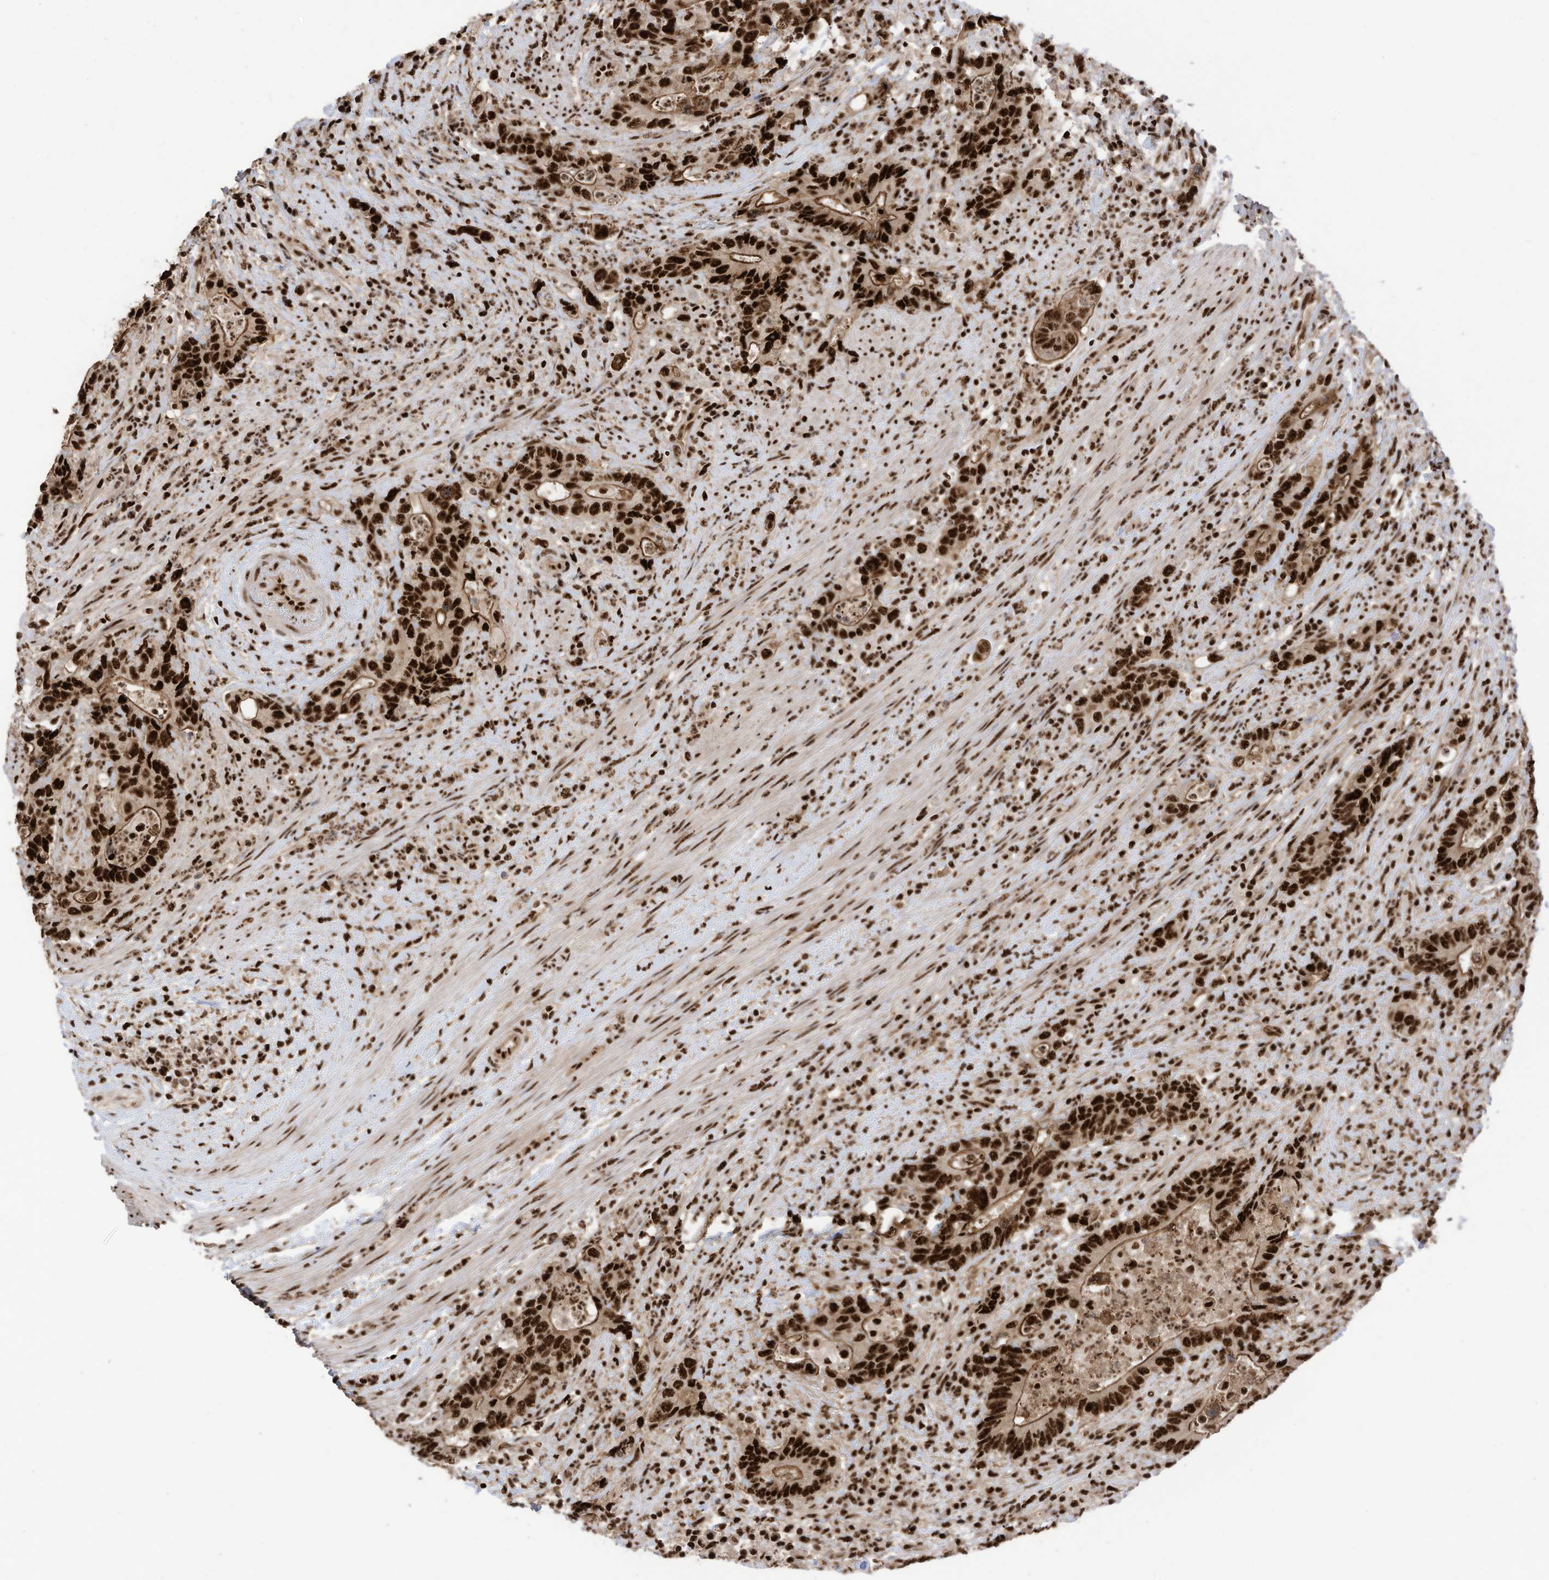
{"staining": {"intensity": "strong", "quantity": ">75%", "location": "nuclear"}, "tissue": "colorectal cancer", "cell_type": "Tumor cells", "image_type": "cancer", "snomed": [{"axis": "morphology", "description": "Adenocarcinoma, NOS"}, {"axis": "topography", "description": "Colon"}], "caption": "Tumor cells display strong nuclear staining in about >75% of cells in colorectal adenocarcinoma.", "gene": "SF3A3", "patient": {"sex": "female", "age": 75}}